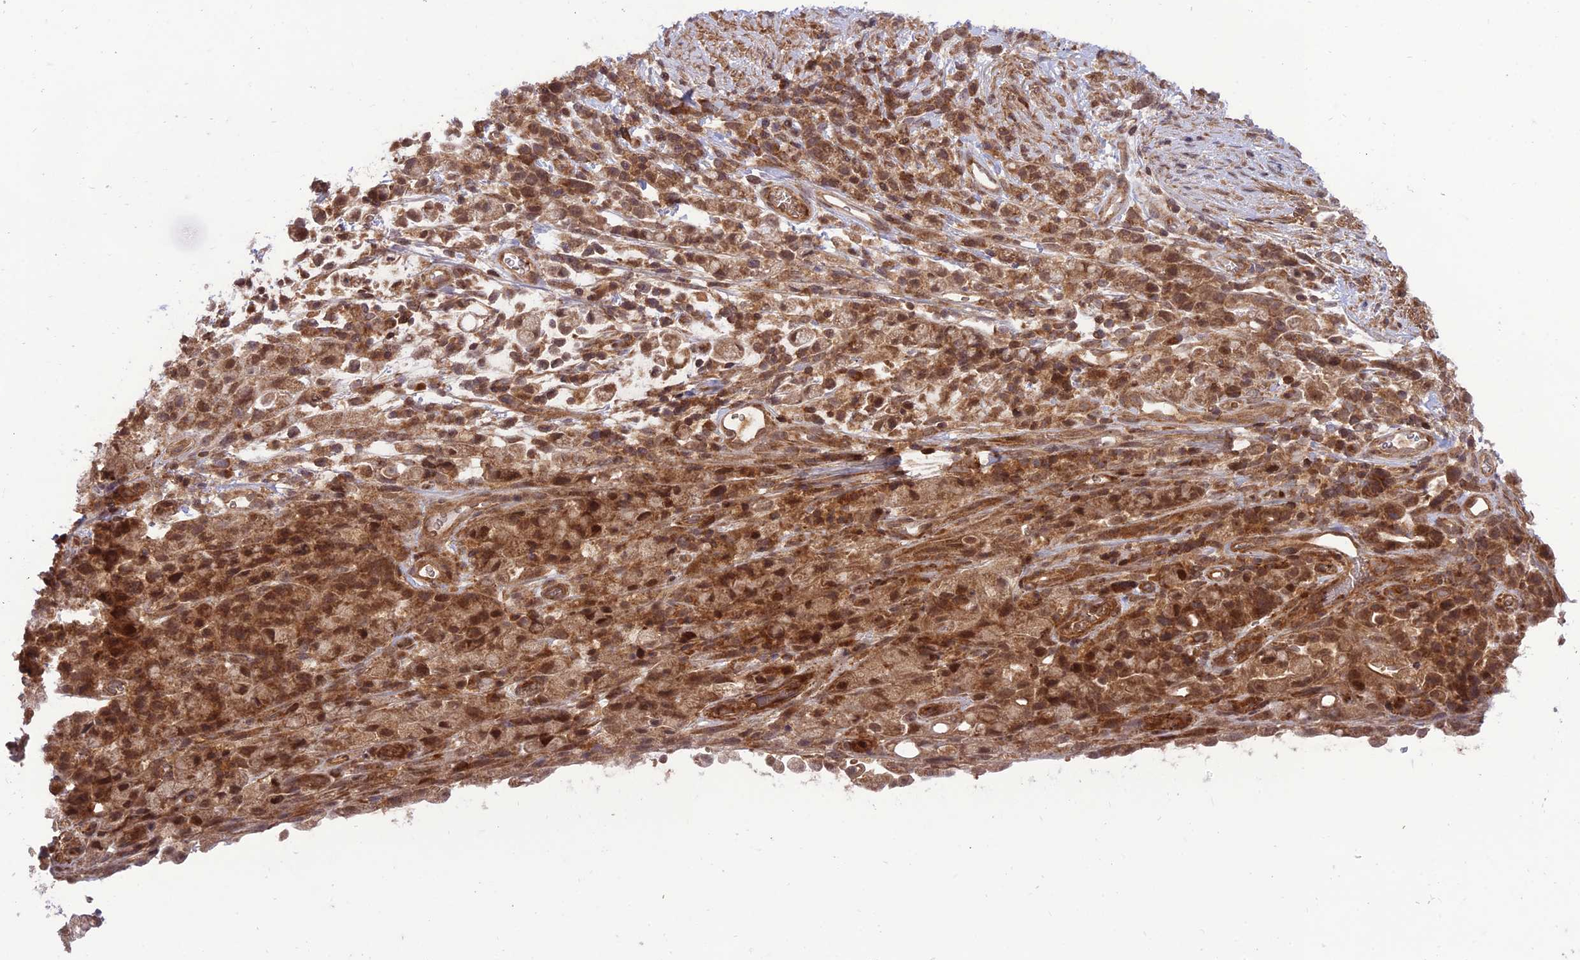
{"staining": {"intensity": "moderate", "quantity": ">75%", "location": "cytoplasmic/membranous,nuclear"}, "tissue": "stomach cancer", "cell_type": "Tumor cells", "image_type": "cancer", "snomed": [{"axis": "morphology", "description": "Adenocarcinoma, NOS"}, {"axis": "topography", "description": "Stomach"}], "caption": "Stomach cancer stained with a protein marker exhibits moderate staining in tumor cells.", "gene": "NDUFC1", "patient": {"sex": "female", "age": 60}}